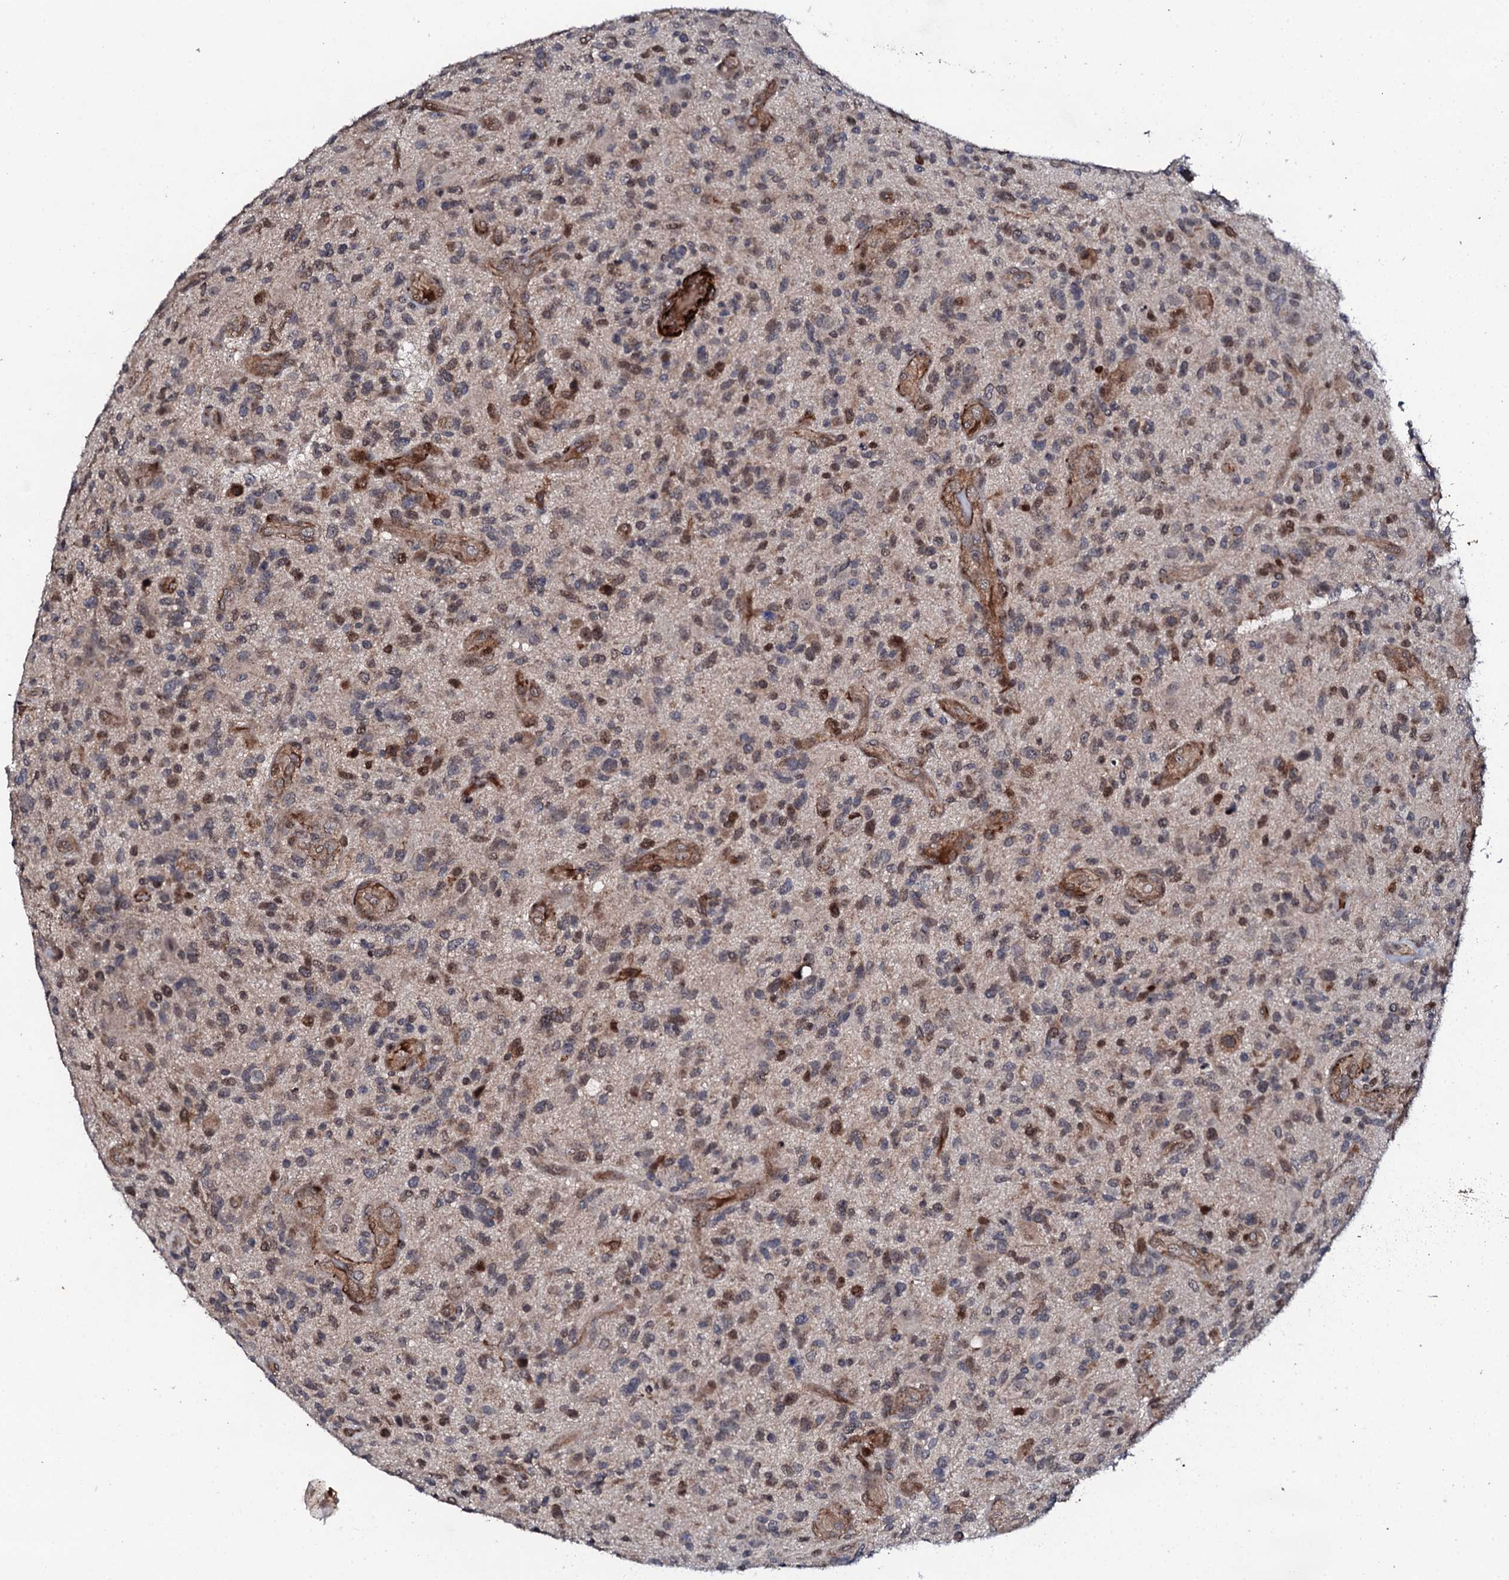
{"staining": {"intensity": "moderate", "quantity": "25%-75%", "location": "cytoplasmic/membranous,nuclear"}, "tissue": "glioma", "cell_type": "Tumor cells", "image_type": "cancer", "snomed": [{"axis": "morphology", "description": "Glioma, malignant, High grade"}, {"axis": "topography", "description": "Brain"}], "caption": "IHC (DAB) staining of human glioma shows moderate cytoplasmic/membranous and nuclear protein expression in about 25%-75% of tumor cells.", "gene": "FAM111A", "patient": {"sex": "male", "age": 47}}